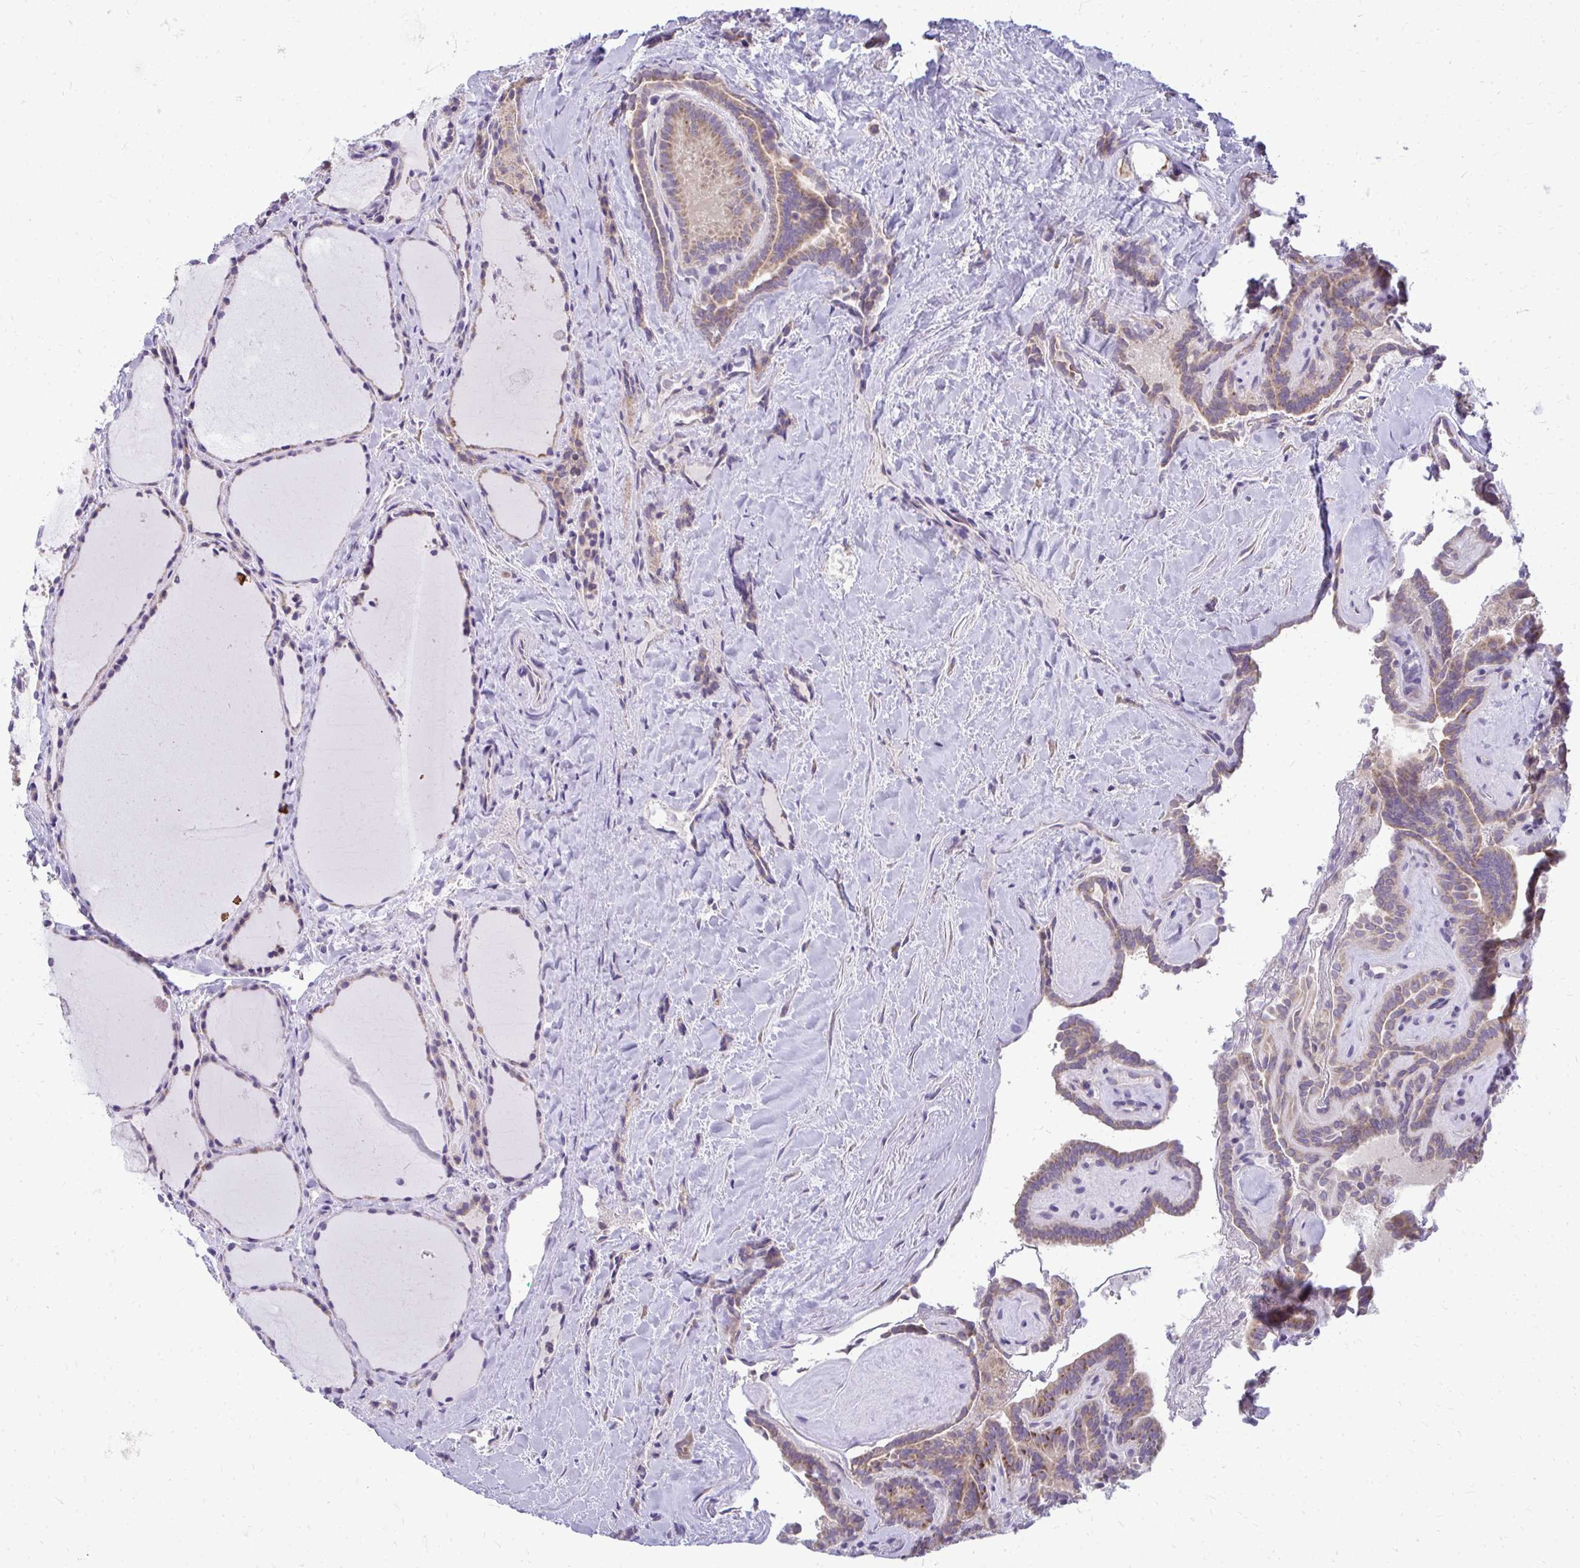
{"staining": {"intensity": "moderate", "quantity": ">75%", "location": "cytoplasmic/membranous"}, "tissue": "thyroid cancer", "cell_type": "Tumor cells", "image_type": "cancer", "snomed": [{"axis": "morphology", "description": "Papillary adenocarcinoma, NOS"}, {"axis": "topography", "description": "Thyroid gland"}], "caption": "Thyroid papillary adenocarcinoma was stained to show a protein in brown. There is medium levels of moderate cytoplasmic/membranous positivity in about >75% of tumor cells. Using DAB (brown) and hematoxylin (blue) stains, captured at high magnification using brightfield microscopy.", "gene": "RPLP2", "patient": {"sex": "female", "age": 21}}